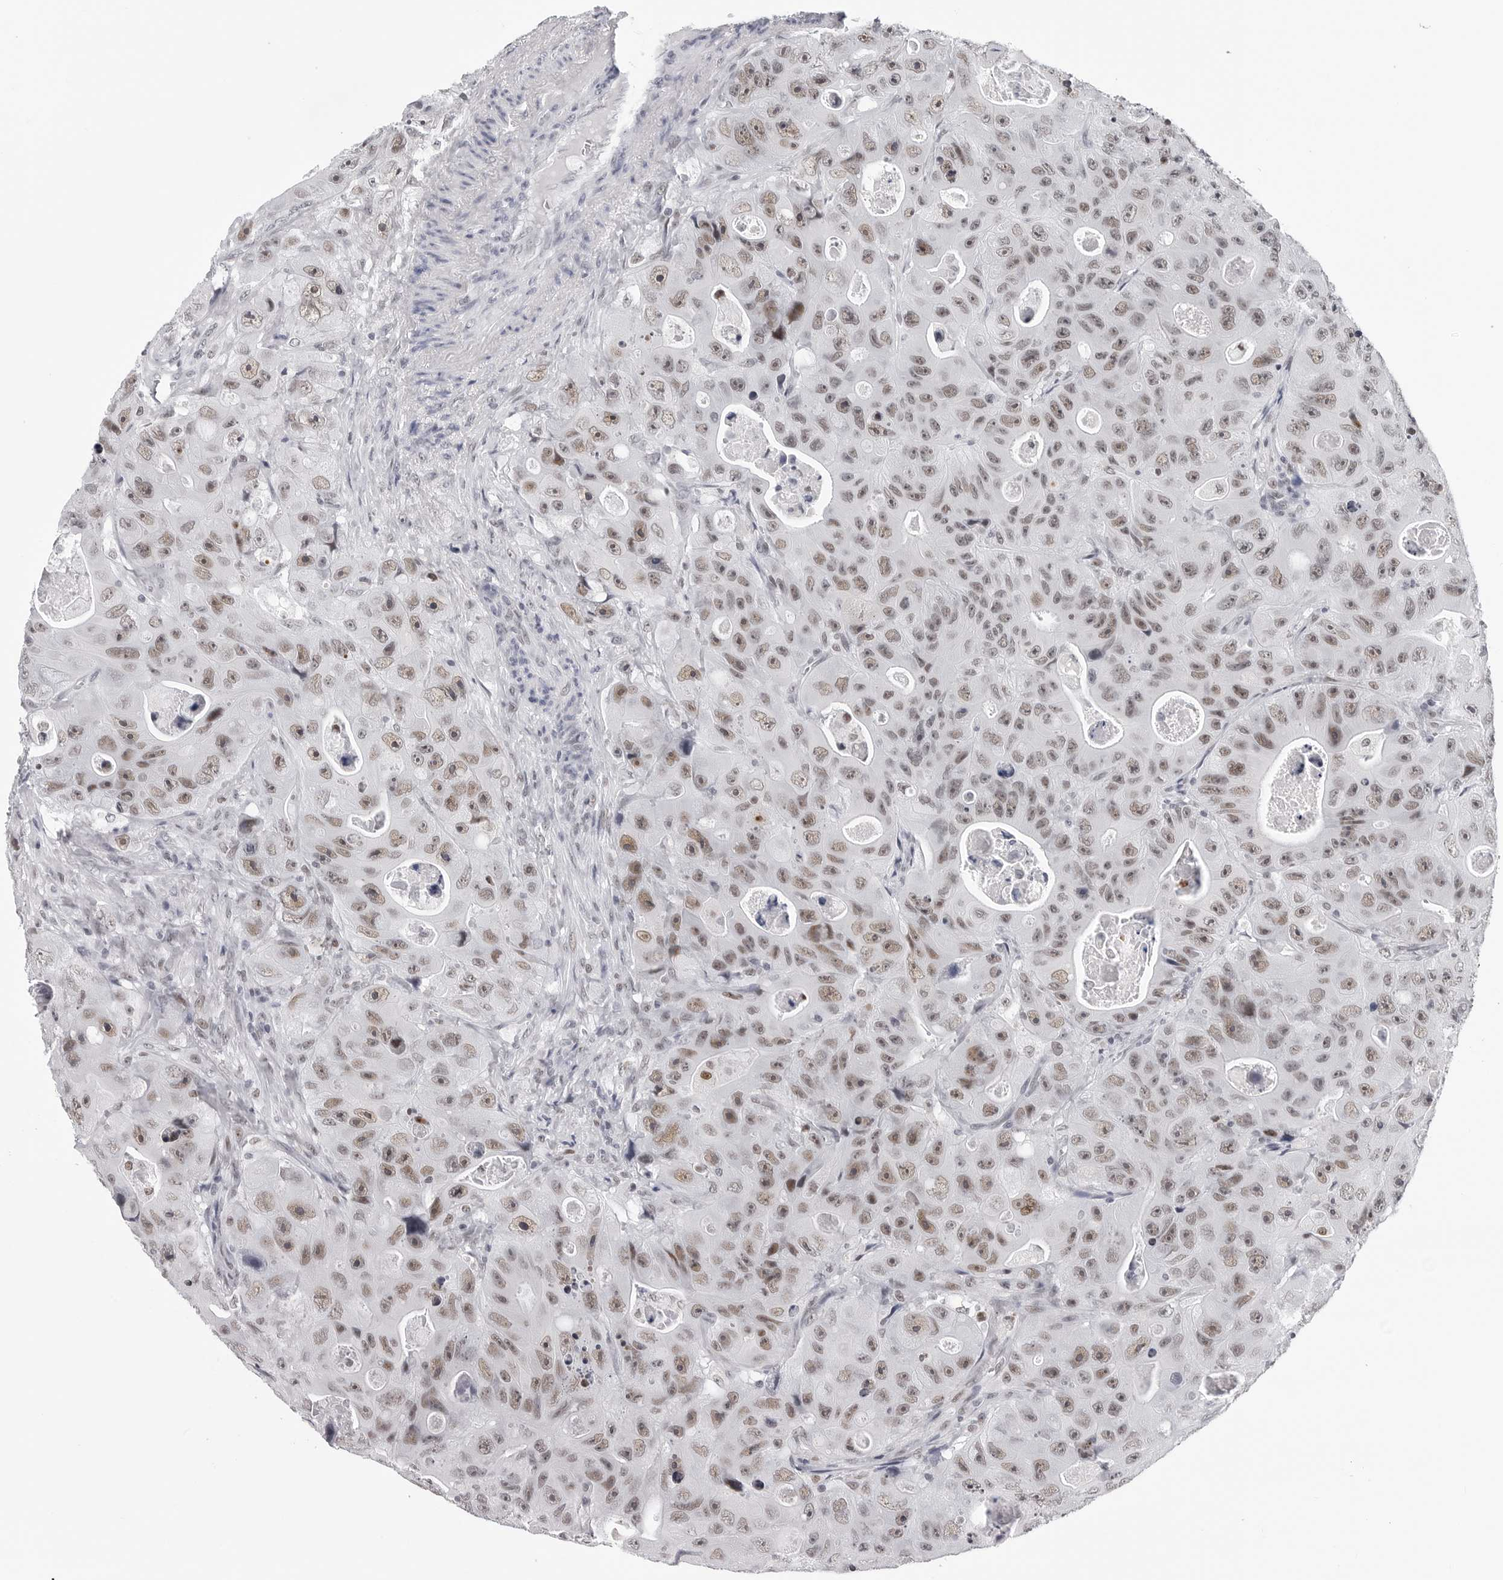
{"staining": {"intensity": "weak", "quantity": ">75%", "location": "nuclear"}, "tissue": "colorectal cancer", "cell_type": "Tumor cells", "image_type": "cancer", "snomed": [{"axis": "morphology", "description": "Adenocarcinoma, NOS"}, {"axis": "topography", "description": "Colon"}], "caption": "The histopathology image demonstrates immunohistochemical staining of adenocarcinoma (colorectal). There is weak nuclear positivity is present in about >75% of tumor cells.", "gene": "SF3B4", "patient": {"sex": "female", "age": 46}}